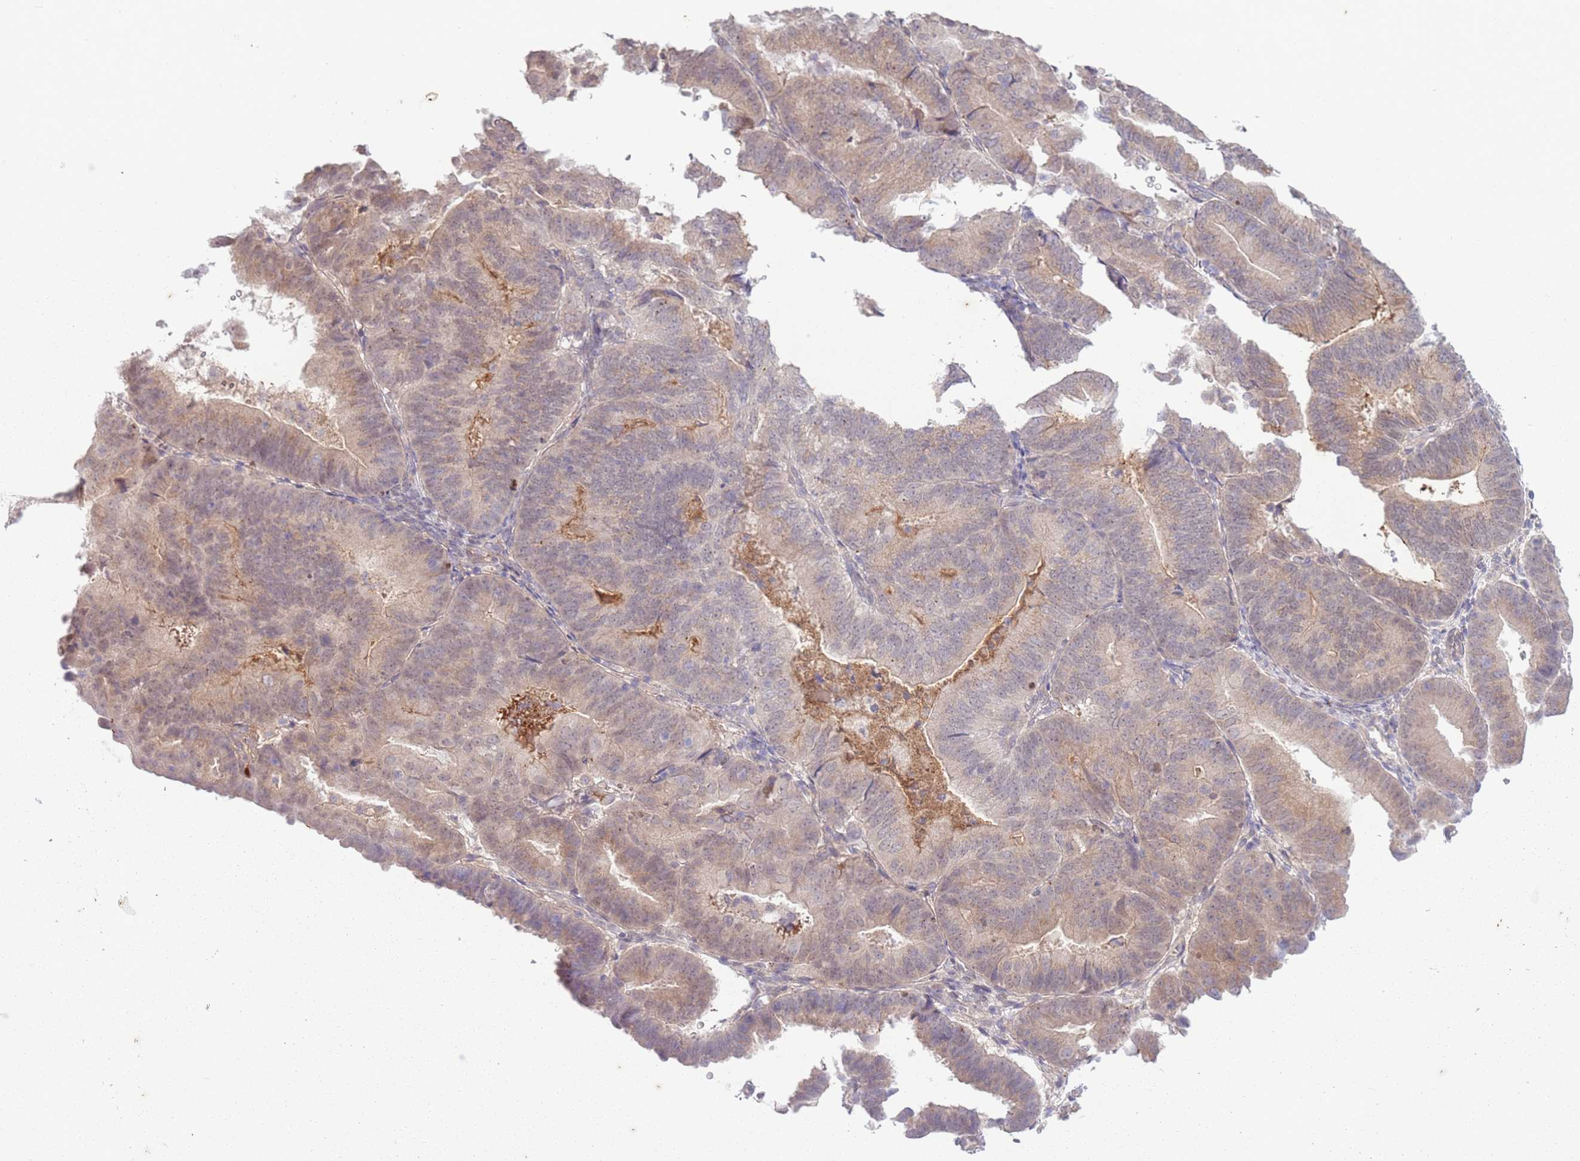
{"staining": {"intensity": "weak", "quantity": "25%-75%", "location": "cytoplasmic/membranous,nuclear"}, "tissue": "endometrial cancer", "cell_type": "Tumor cells", "image_type": "cancer", "snomed": [{"axis": "morphology", "description": "Adenocarcinoma, NOS"}, {"axis": "topography", "description": "Endometrium"}], "caption": "Human endometrial cancer (adenocarcinoma) stained with a brown dye reveals weak cytoplasmic/membranous and nuclear positive staining in about 25%-75% of tumor cells.", "gene": "ARPIN", "patient": {"sex": "female", "age": 70}}